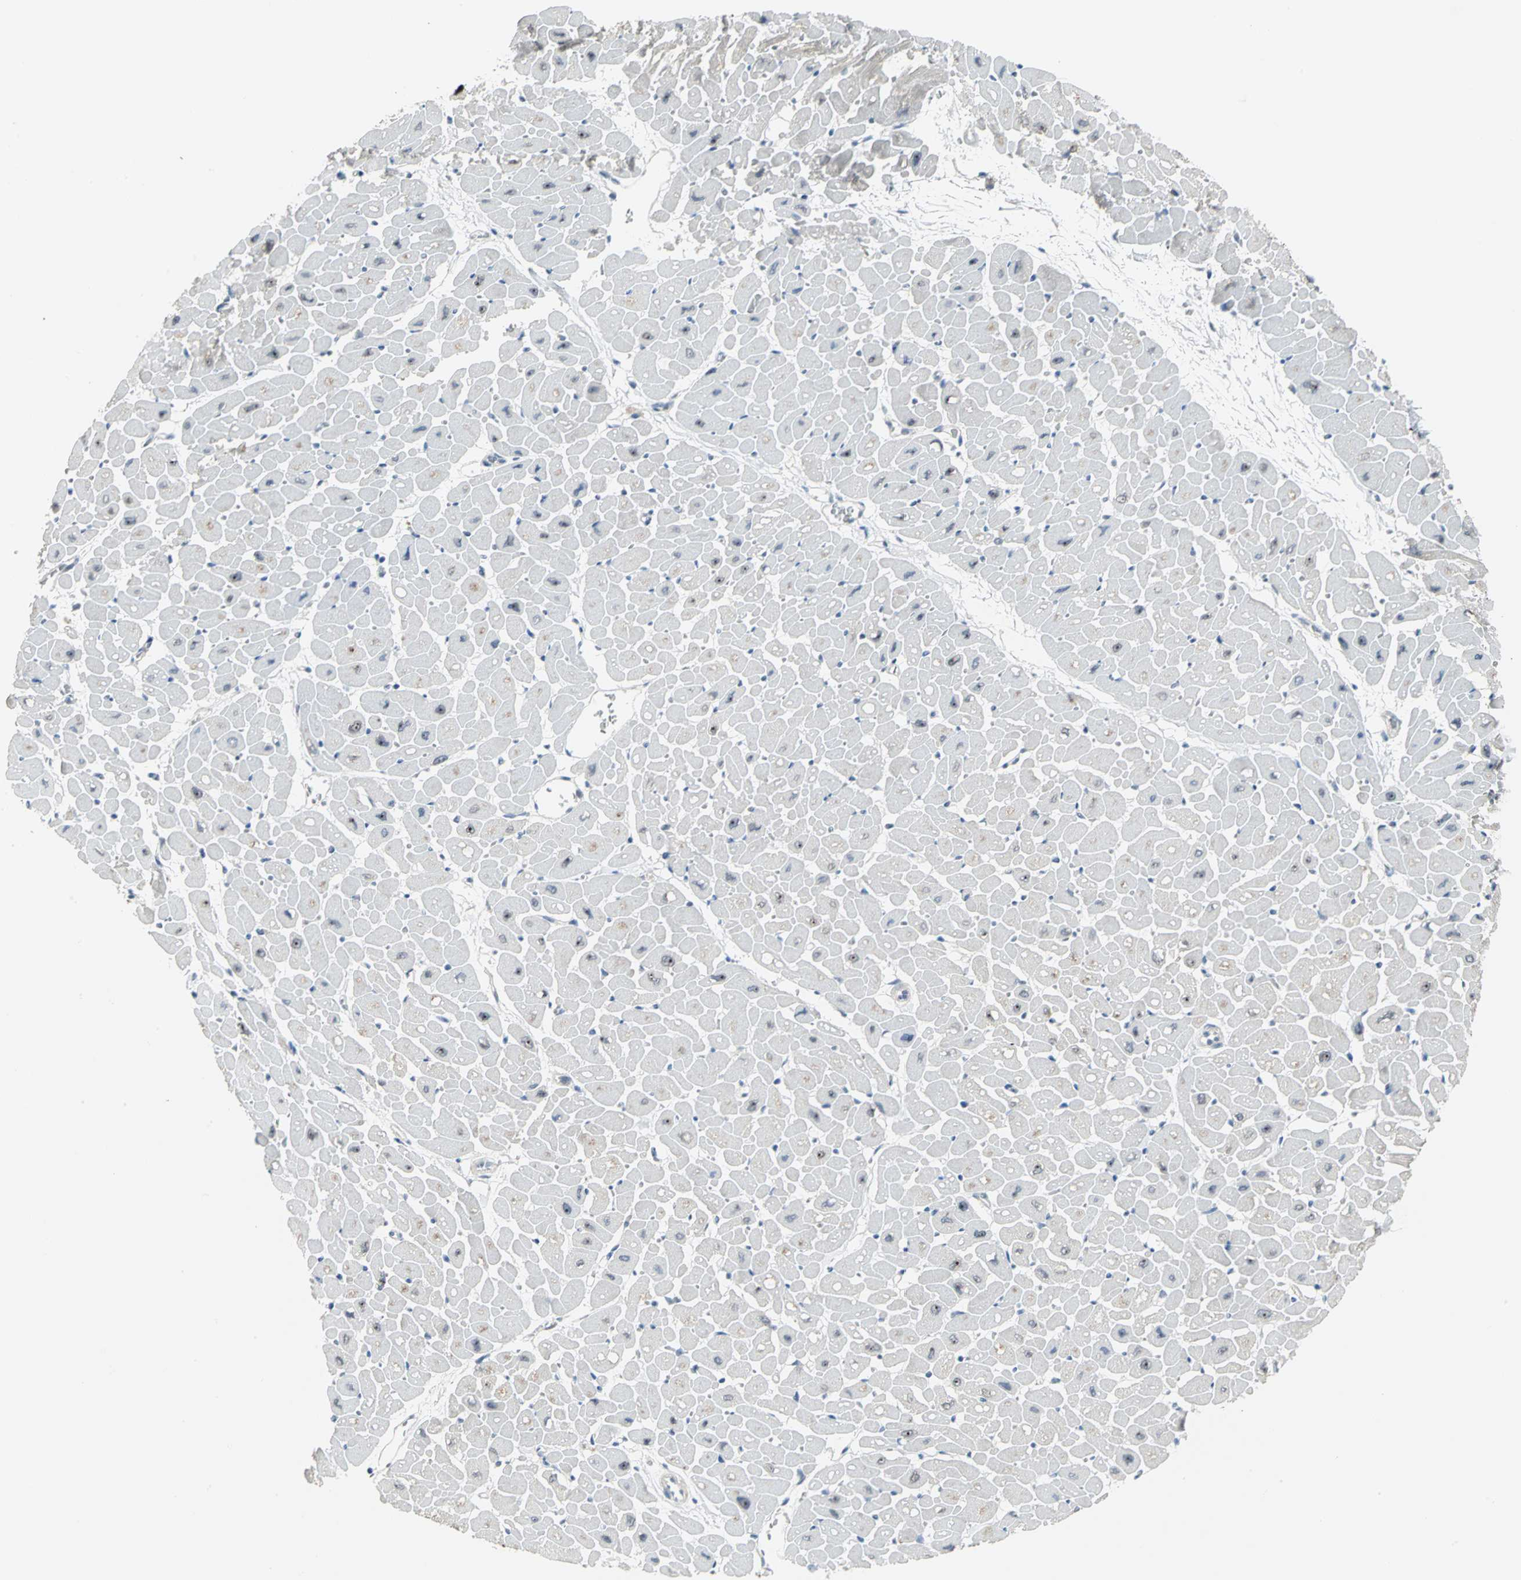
{"staining": {"intensity": "negative", "quantity": "none", "location": "none"}, "tissue": "heart muscle", "cell_type": "Cardiomyocytes", "image_type": "normal", "snomed": [{"axis": "morphology", "description": "Normal tissue, NOS"}, {"axis": "topography", "description": "Heart"}], "caption": "Heart muscle was stained to show a protein in brown. There is no significant expression in cardiomyocytes. (DAB (3,3'-diaminobenzidine) IHC with hematoxylin counter stain).", "gene": "MYBBP1A", "patient": {"sex": "male", "age": 45}}